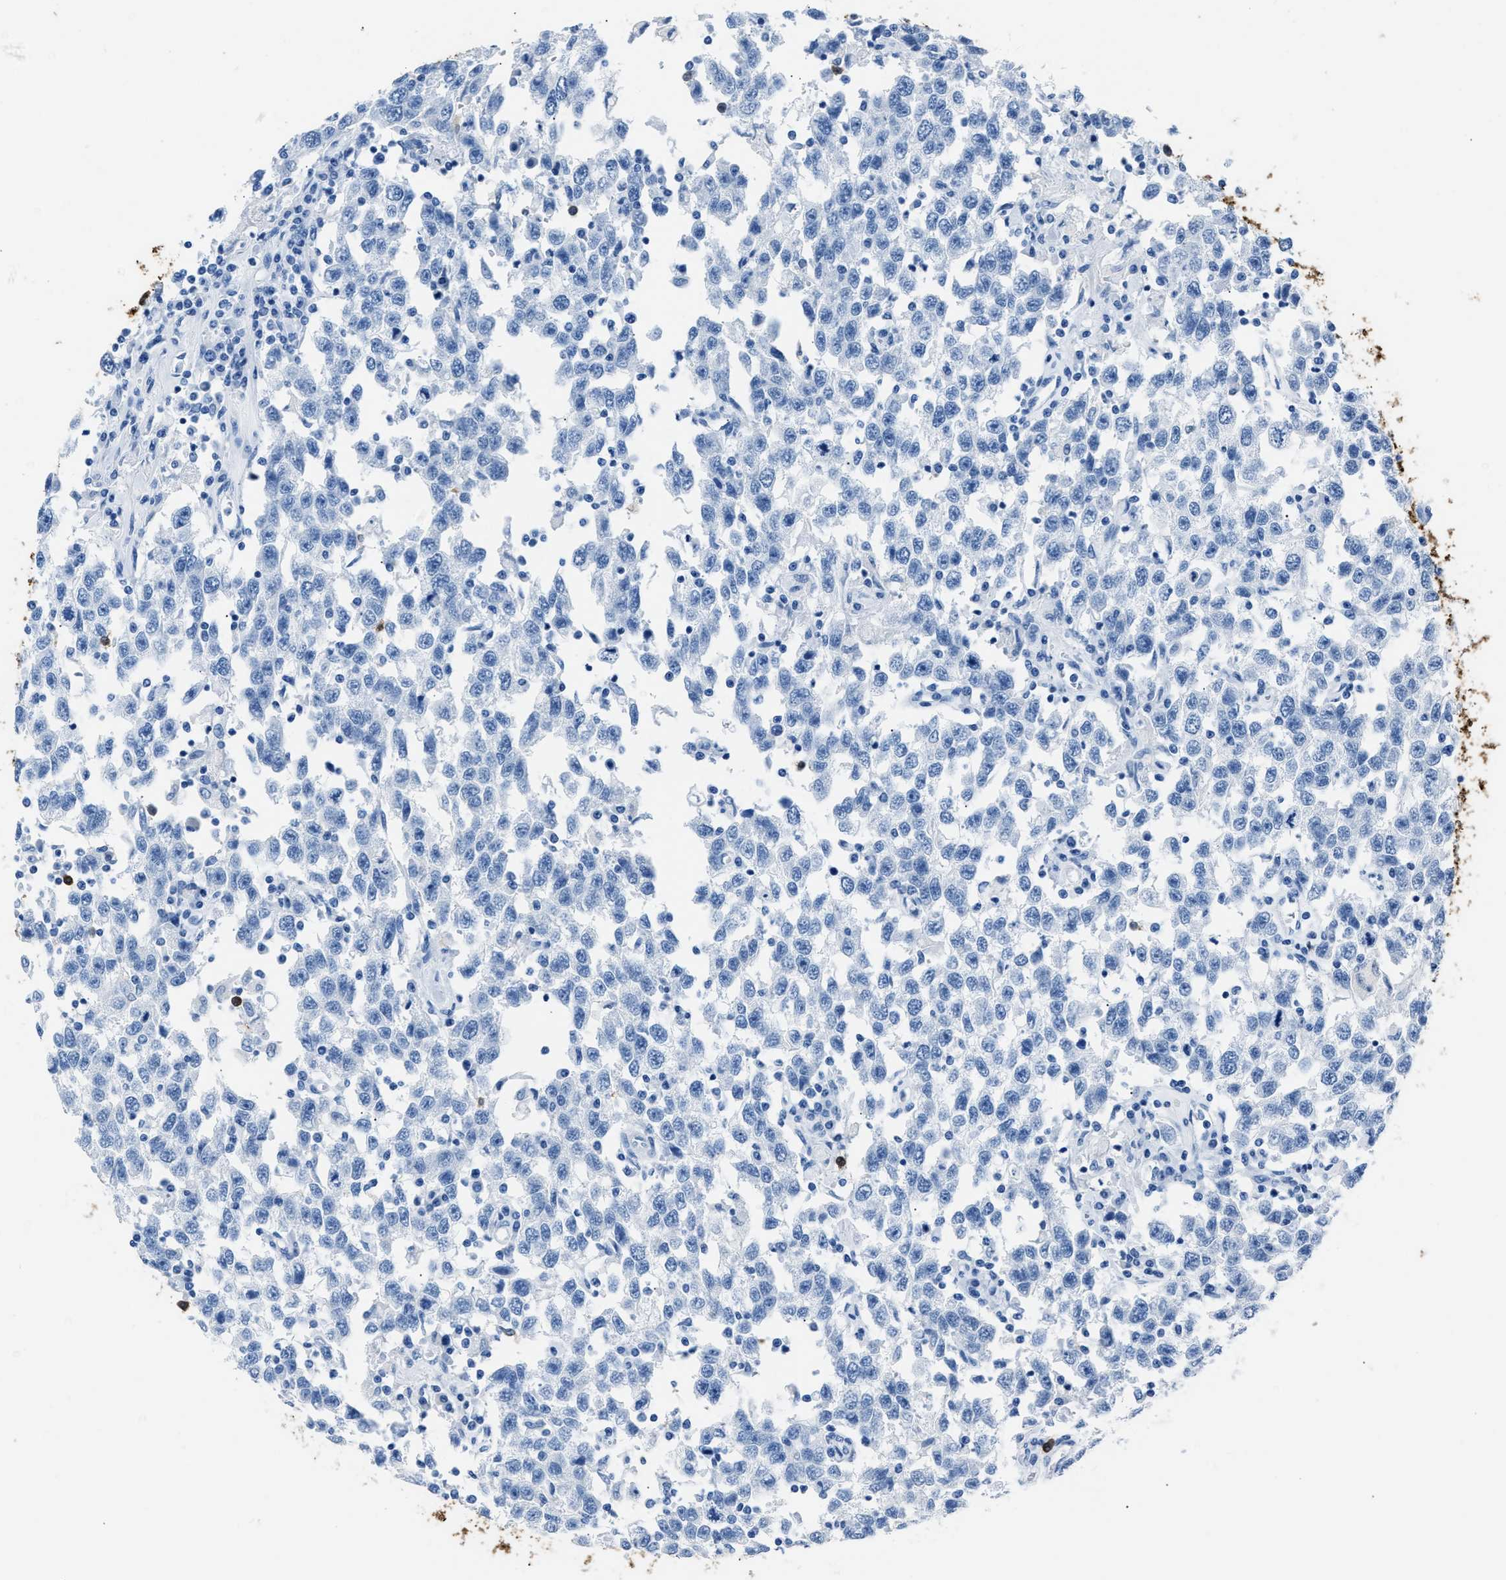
{"staining": {"intensity": "negative", "quantity": "none", "location": "none"}, "tissue": "testis cancer", "cell_type": "Tumor cells", "image_type": "cancer", "snomed": [{"axis": "morphology", "description": "Seminoma, NOS"}, {"axis": "topography", "description": "Testis"}], "caption": "A micrograph of human testis seminoma is negative for staining in tumor cells.", "gene": "S100P", "patient": {"sex": "male", "age": 41}}